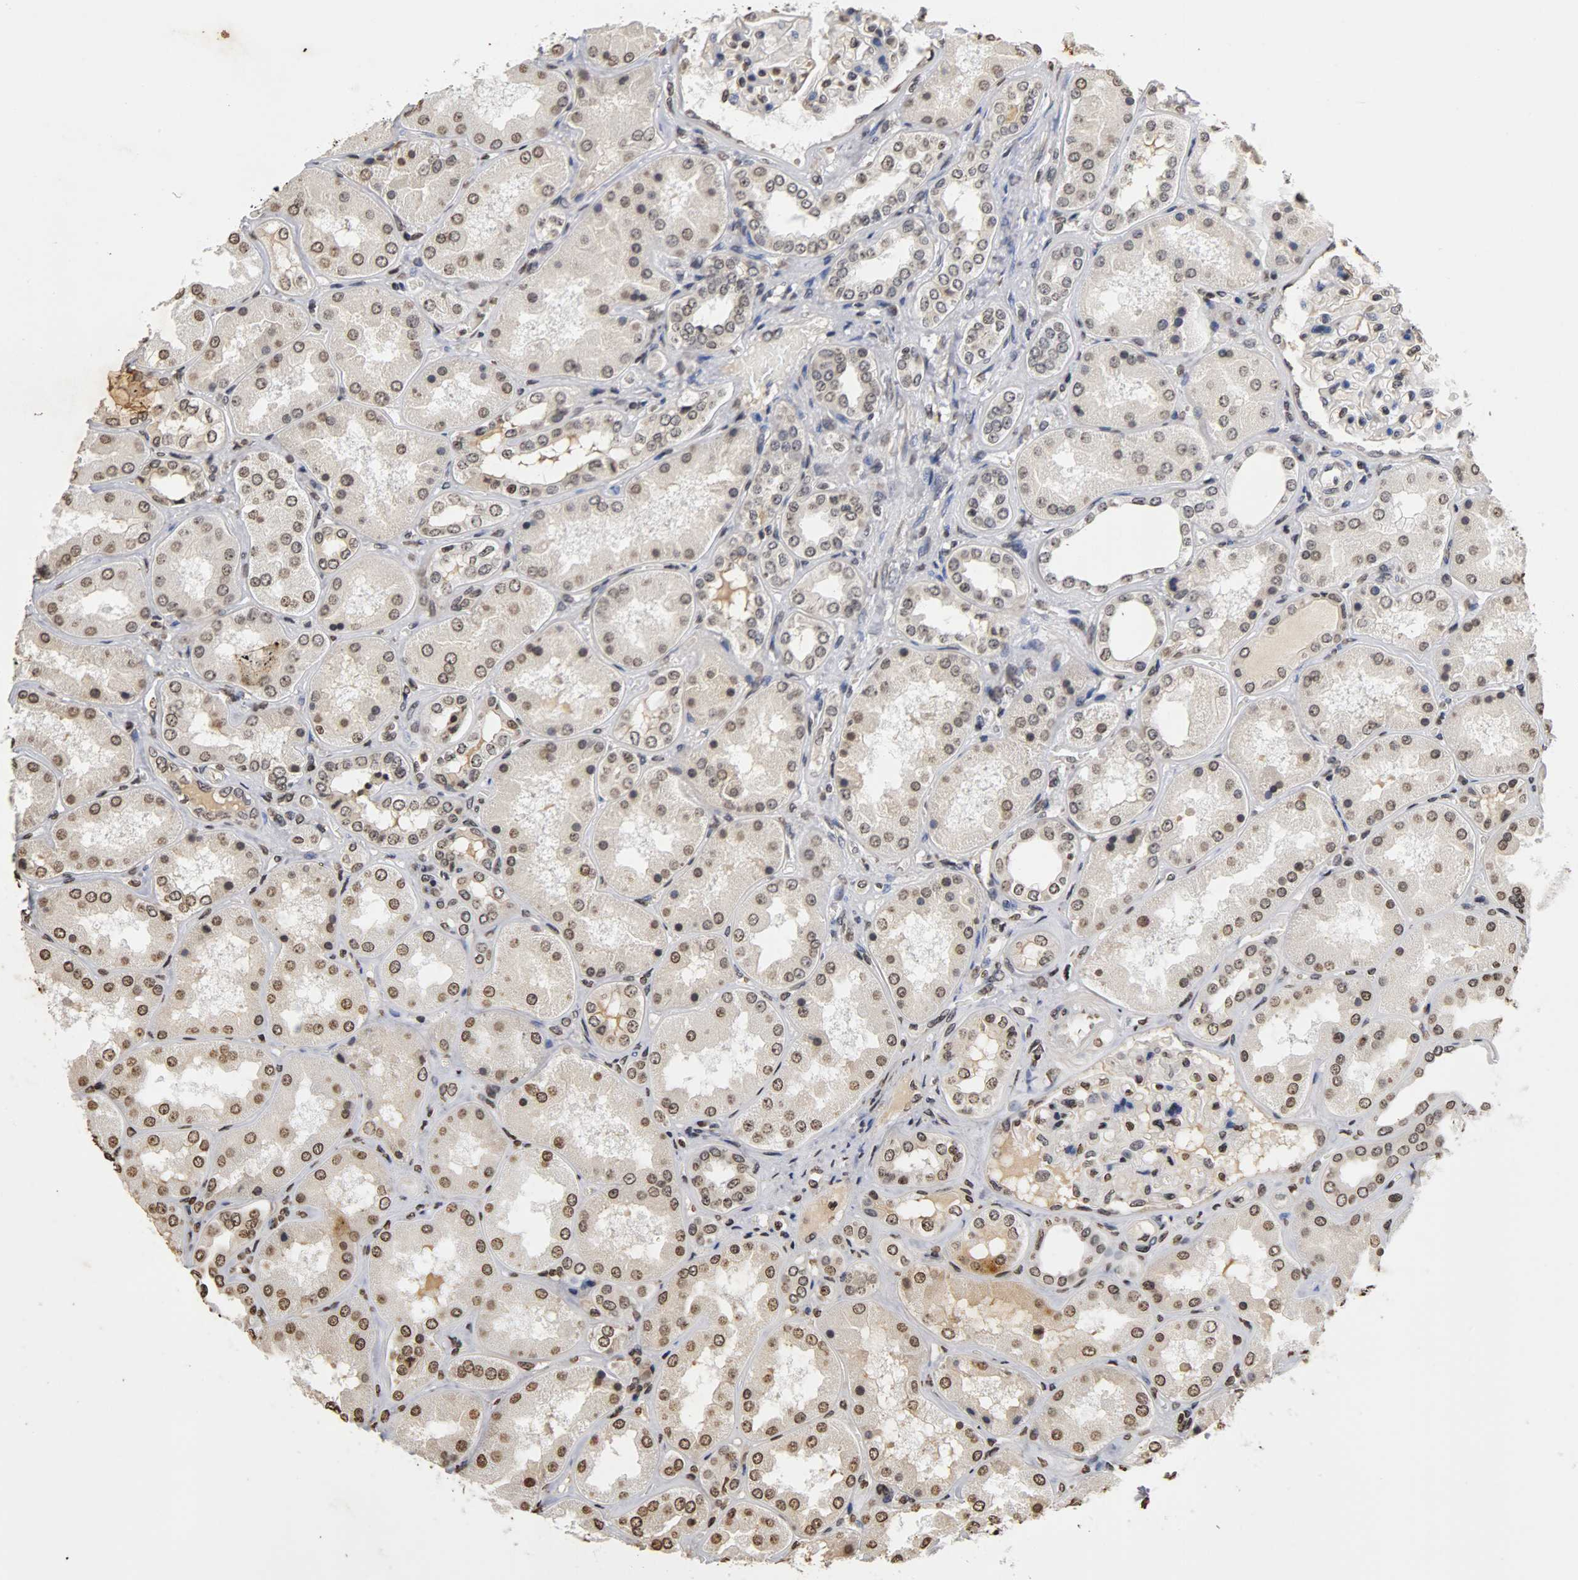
{"staining": {"intensity": "weak", "quantity": "<25%", "location": "nuclear"}, "tissue": "kidney", "cell_type": "Cells in glomeruli", "image_type": "normal", "snomed": [{"axis": "morphology", "description": "Normal tissue, NOS"}, {"axis": "topography", "description": "Kidney"}], "caption": "Cells in glomeruli are negative for brown protein staining in normal kidney. Nuclei are stained in blue.", "gene": "ERCC2", "patient": {"sex": "female", "age": 56}}